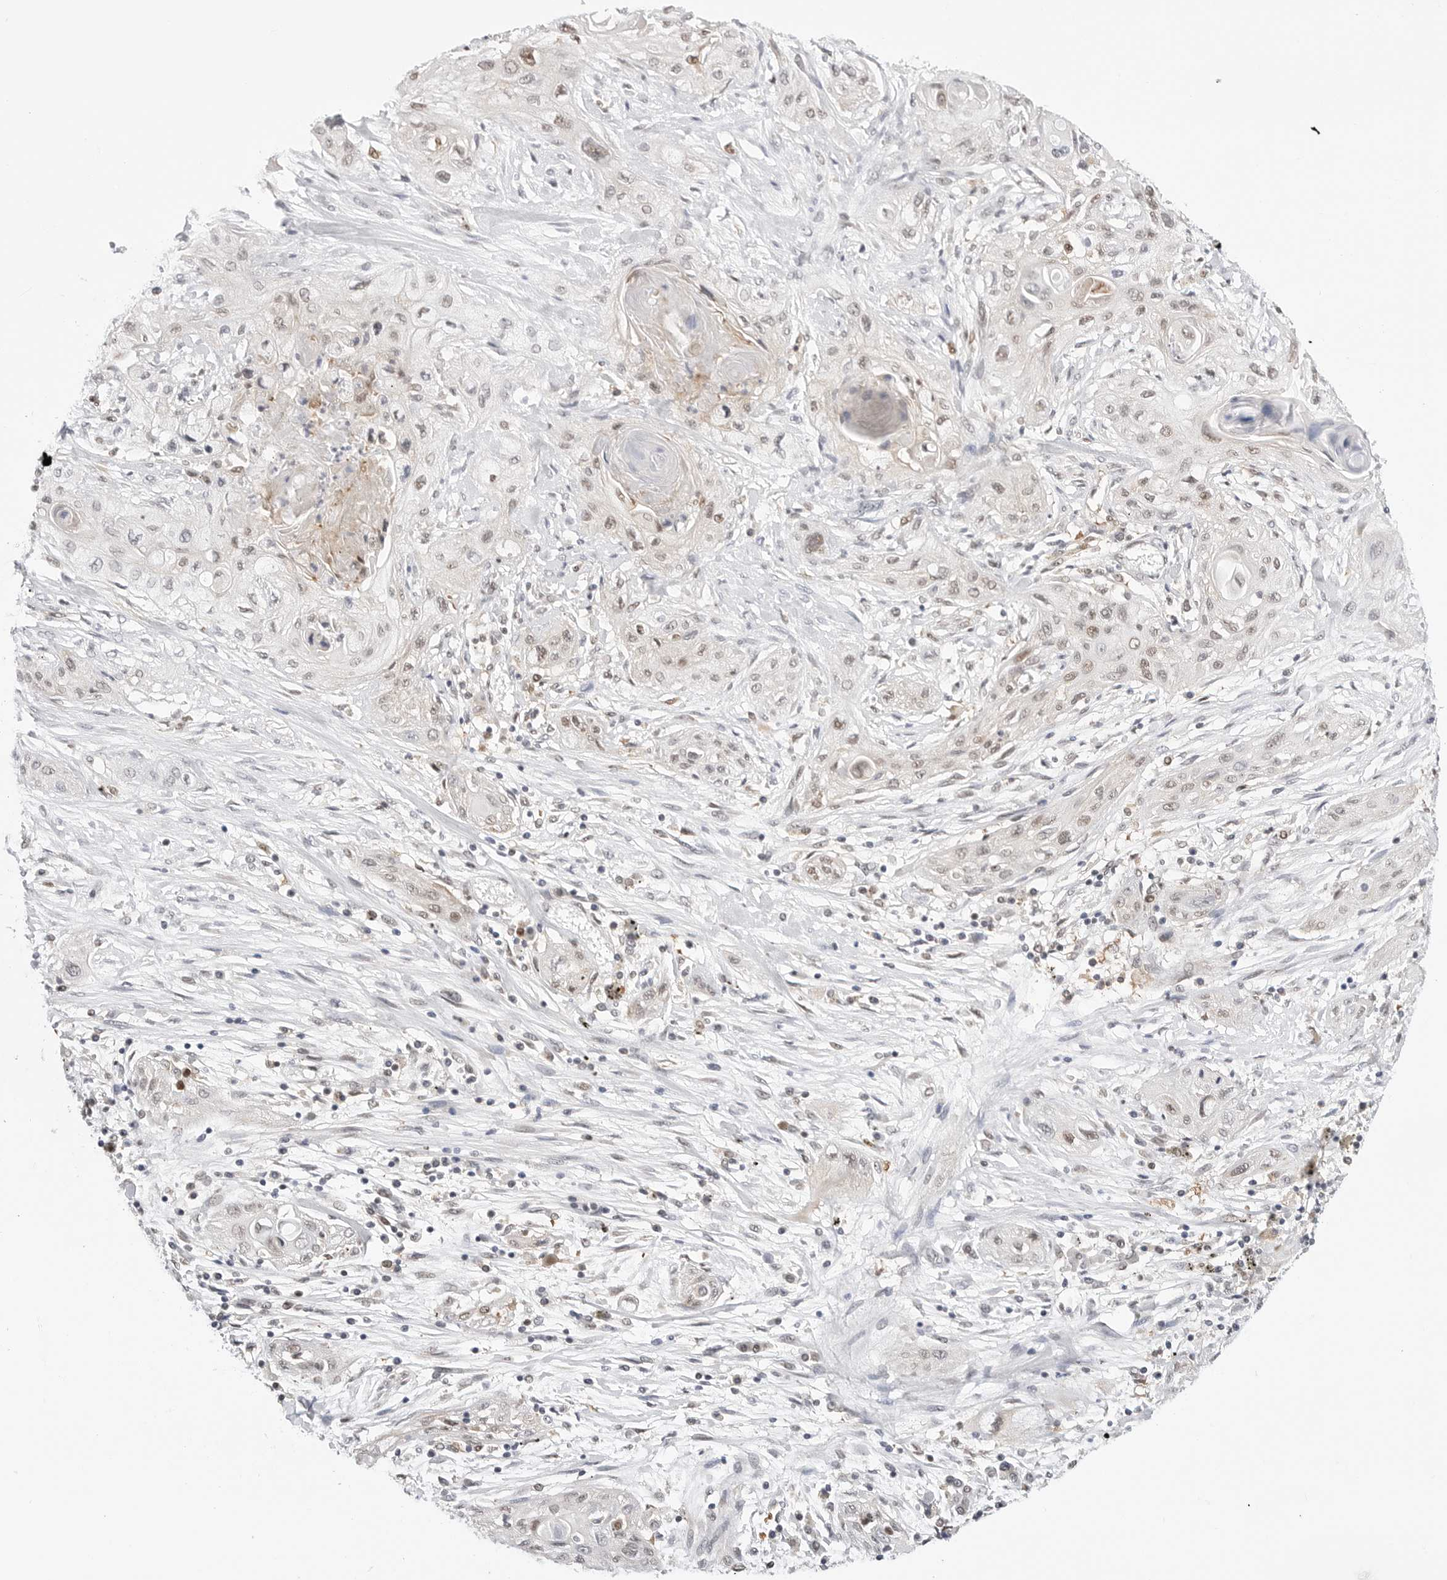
{"staining": {"intensity": "weak", "quantity": "25%-75%", "location": "nuclear"}, "tissue": "lung cancer", "cell_type": "Tumor cells", "image_type": "cancer", "snomed": [{"axis": "morphology", "description": "Squamous cell carcinoma, NOS"}, {"axis": "topography", "description": "Lung"}], "caption": "Approximately 25%-75% of tumor cells in lung cancer (squamous cell carcinoma) demonstrate weak nuclear protein positivity as visualized by brown immunohistochemical staining.", "gene": "C1orf162", "patient": {"sex": "female", "age": 47}}